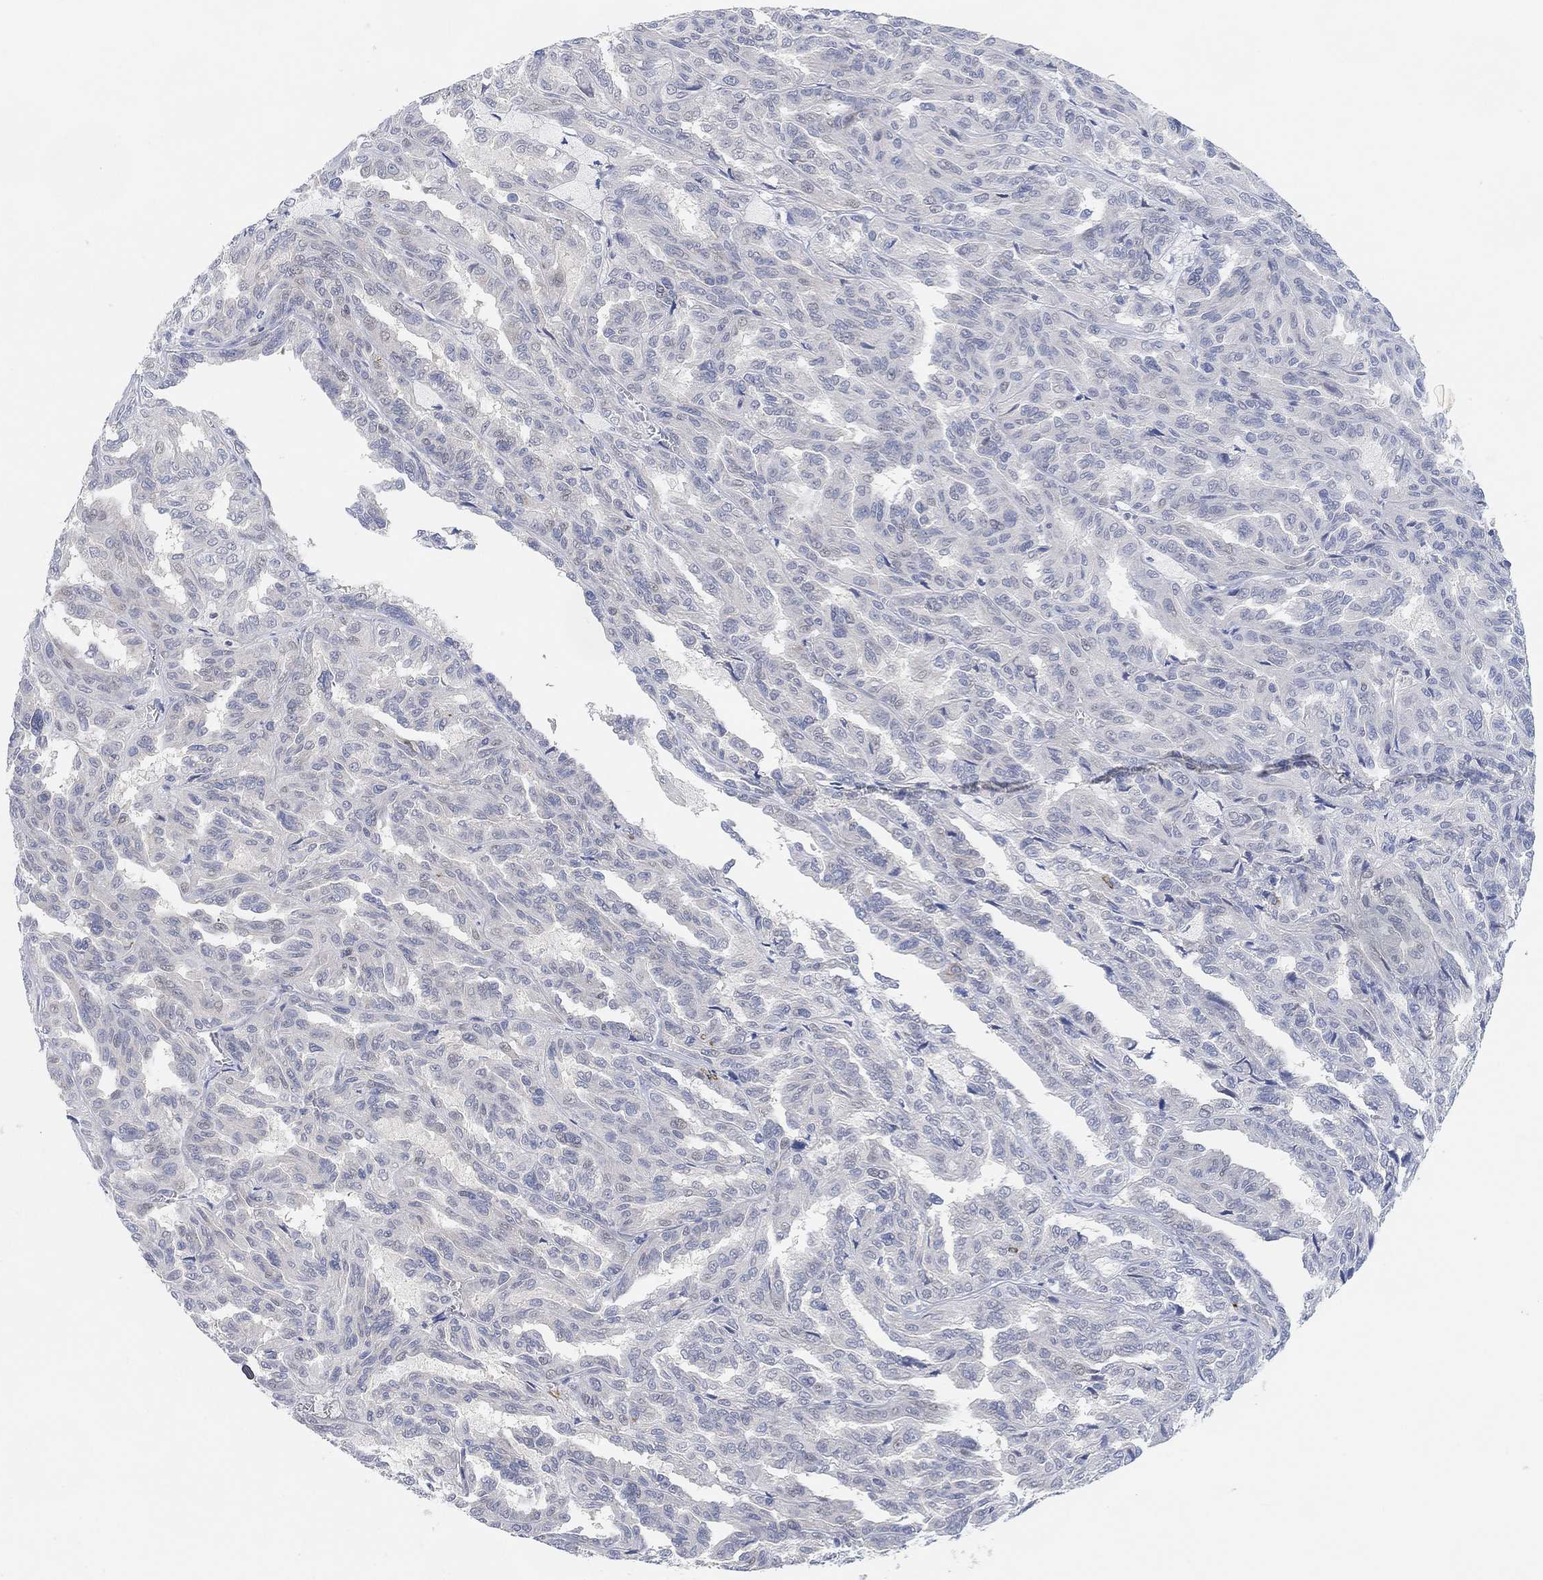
{"staining": {"intensity": "negative", "quantity": "none", "location": "none"}, "tissue": "renal cancer", "cell_type": "Tumor cells", "image_type": "cancer", "snomed": [{"axis": "morphology", "description": "Adenocarcinoma, NOS"}, {"axis": "topography", "description": "Kidney"}], "caption": "There is no significant expression in tumor cells of renal adenocarcinoma.", "gene": "HCRTR1", "patient": {"sex": "male", "age": 79}}